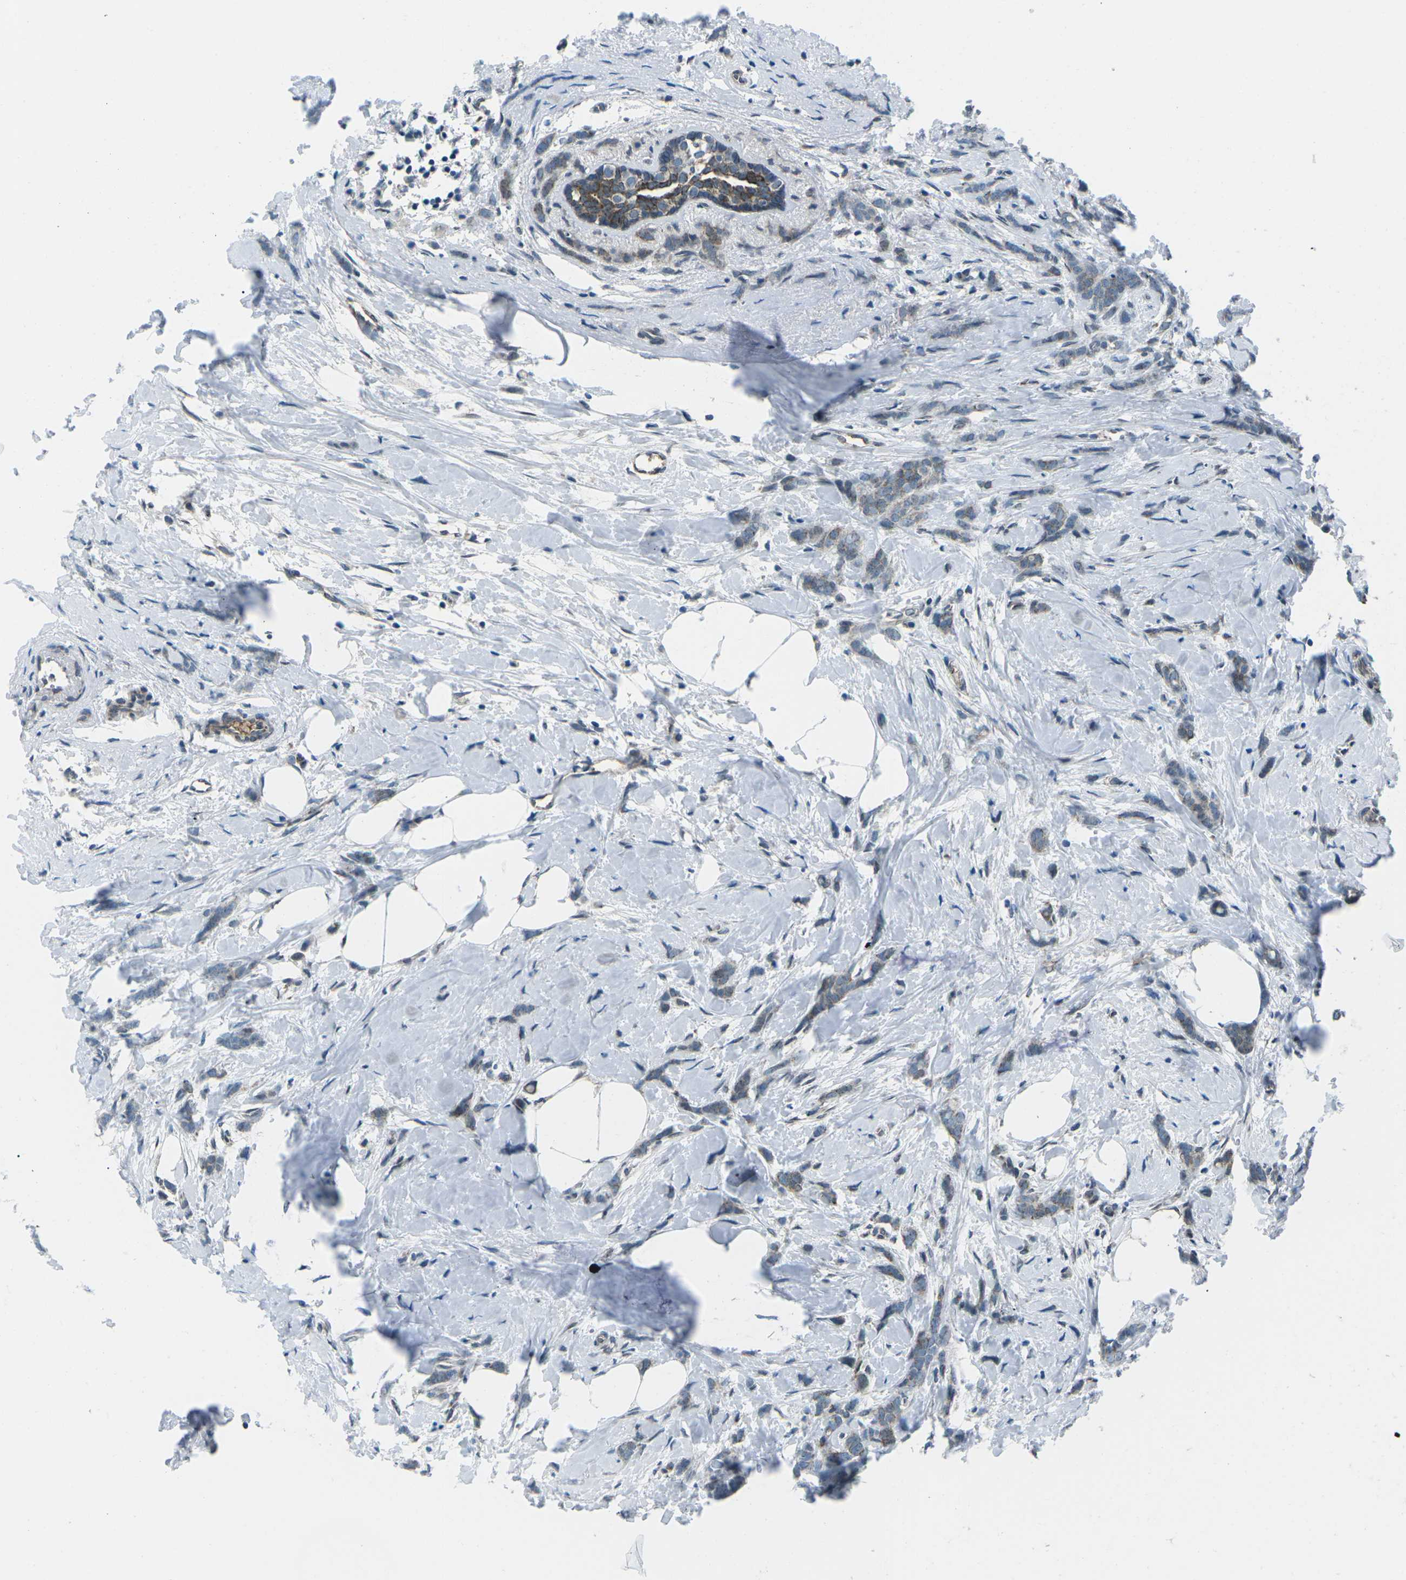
{"staining": {"intensity": "weak", "quantity": "<25%", "location": "cytoplasmic/membranous"}, "tissue": "breast cancer", "cell_type": "Tumor cells", "image_type": "cancer", "snomed": [{"axis": "morphology", "description": "Lobular carcinoma, in situ"}, {"axis": "morphology", "description": "Lobular carcinoma"}, {"axis": "topography", "description": "Breast"}], "caption": "DAB immunohistochemical staining of human lobular carcinoma in situ (breast) exhibits no significant expression in tumor cells.", "gene": "RFESD", "patient": {"sex": "female", "age": 41}}